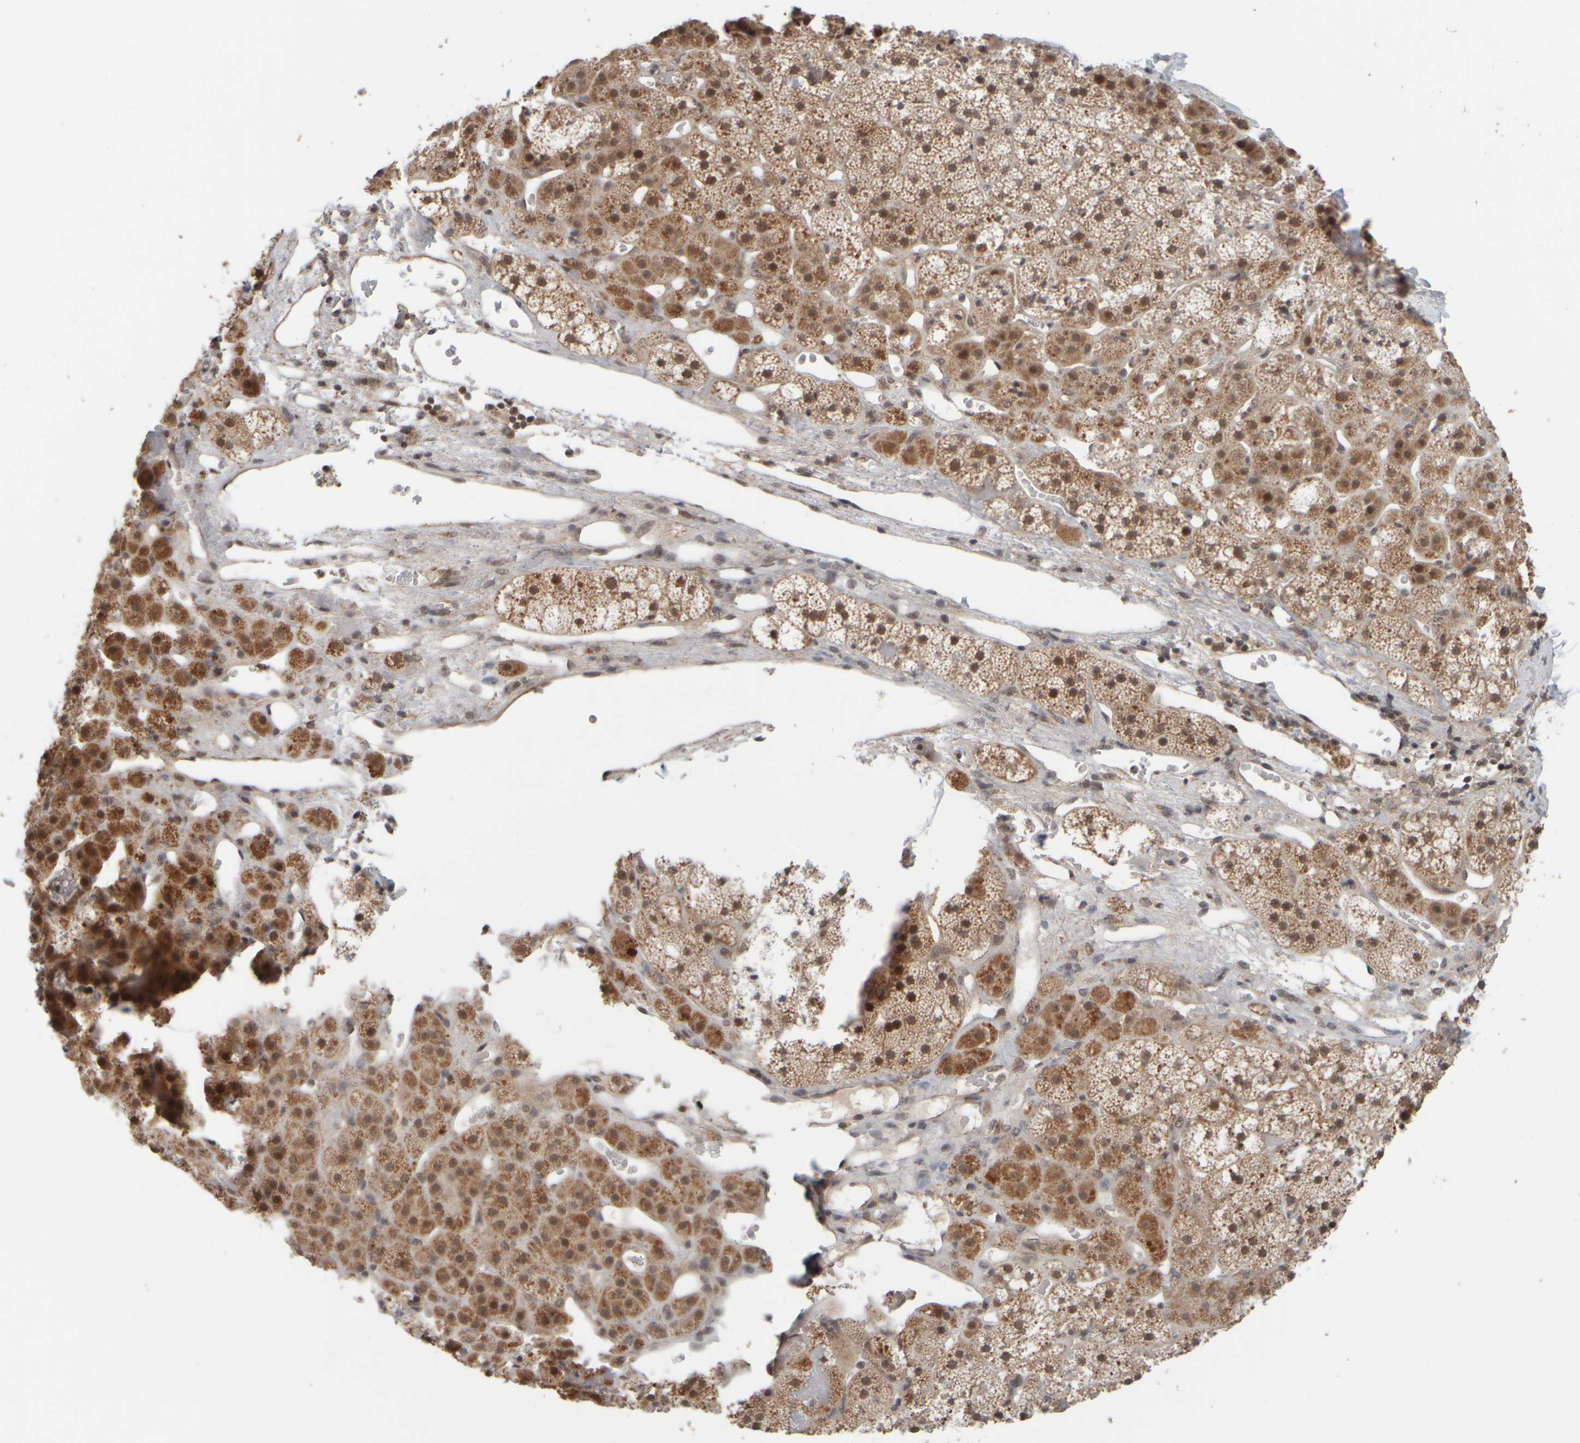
{"staining": {"intensity": "moderate", "quantity": ">75%", "location": "cytoplasmic/membranous,nuclear"}, "tissue": "adrenal gland", "cell_type": "Glandular cells", "image_type": "normal", "snomed": [{"axis": "morphology", "description": "Normal tissue, NOS"}, {"axis": "topography", "description": "Adrenal gland"}], "caption": "IHC micrograph of normal adrenal gland stained for a protein (brown), which demonstrates medium levels of moderate cytoplasmic/membranous,nuclear expression in about >75% of glandular cells.", "gene": "SYNRG", "patient": {"sex": "female", "age": 44}}